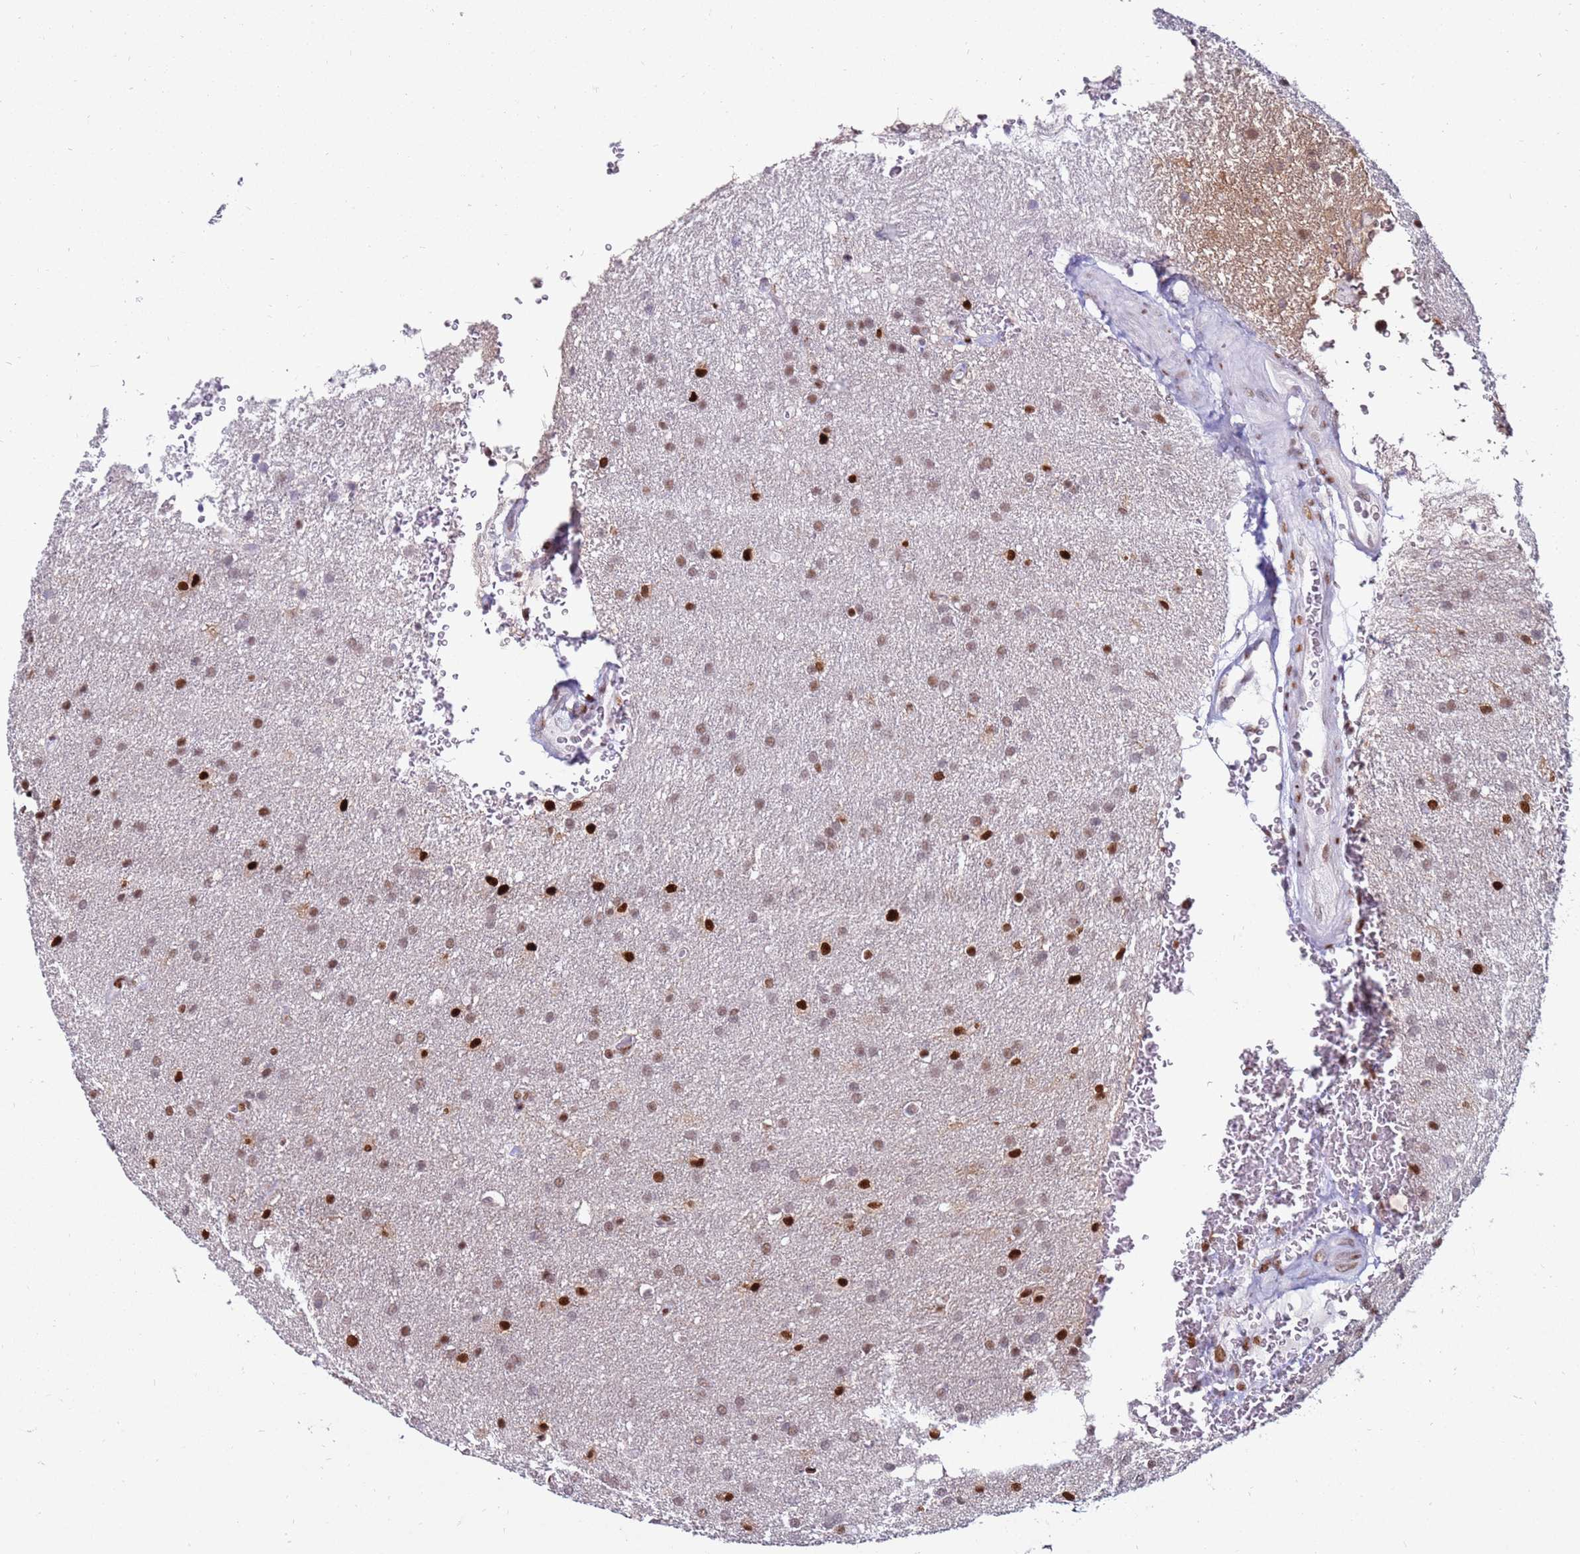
{"staining": {"intensity": "strong", "quantity": "25%-75%", "location": "nuclear"}, "tissue": "glioma", "cell_type": "Tumor cells", "image_type": "cancer", "snomed": [{"axis": "morphology", "description": "Glioma, malignant, Low grade"}, {"axis": "topography", "description": "Brain"}], "caption": "Malignant glioma (low-grade) was stained to show a protein in brown. There is high levels of strong nuclear staining in approximately 25%-75% of tumor cells.", "gene": "KPNA4", "patient": {"sex": "female", "age": 32}}